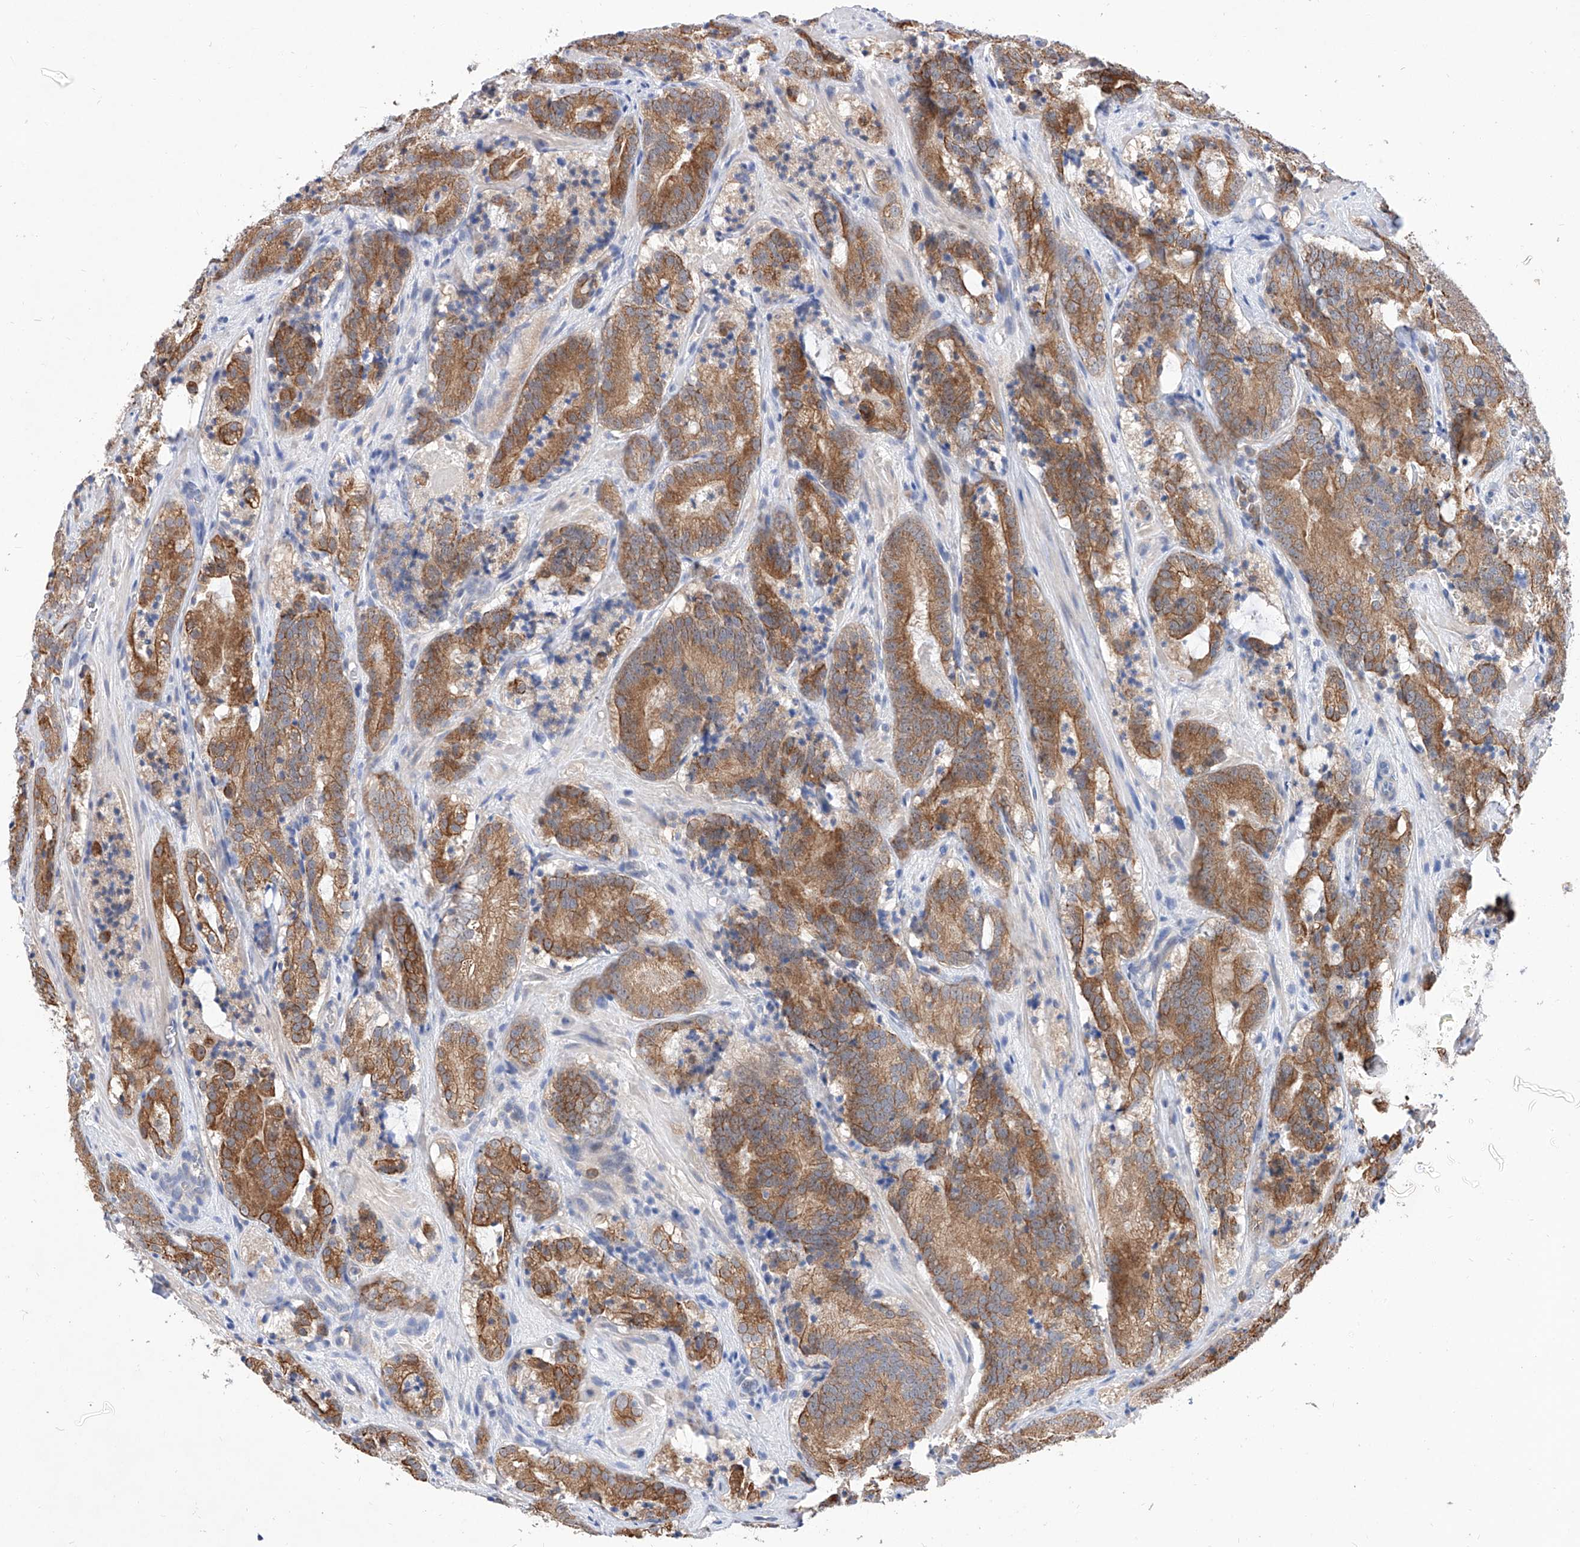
{"staining": {"intensity": "moderate", "quantity": ">75%", "location": "cytoplasmic/membranous"}, "tissue": "prostate cancer", "cell_type": "Tumor cells", "image_type": "cancer", "snomed": [{"axis": "morphology", "description": "Adenocarcinoma, High grade"}, {"axis": "topography", "description": "Prostate"}], "caption": "Immunohistochemistry of high-grade adenocarcinoma (prostate) exhibits medium levels of moderate cytoplasmic/membranous positivity in approximately >75% of tumor cells. (Brightfield microscopy of DAB IHC at high magnification).", "gene": "MFSD4B", "patient": {"sex": "male", "age": 57}}